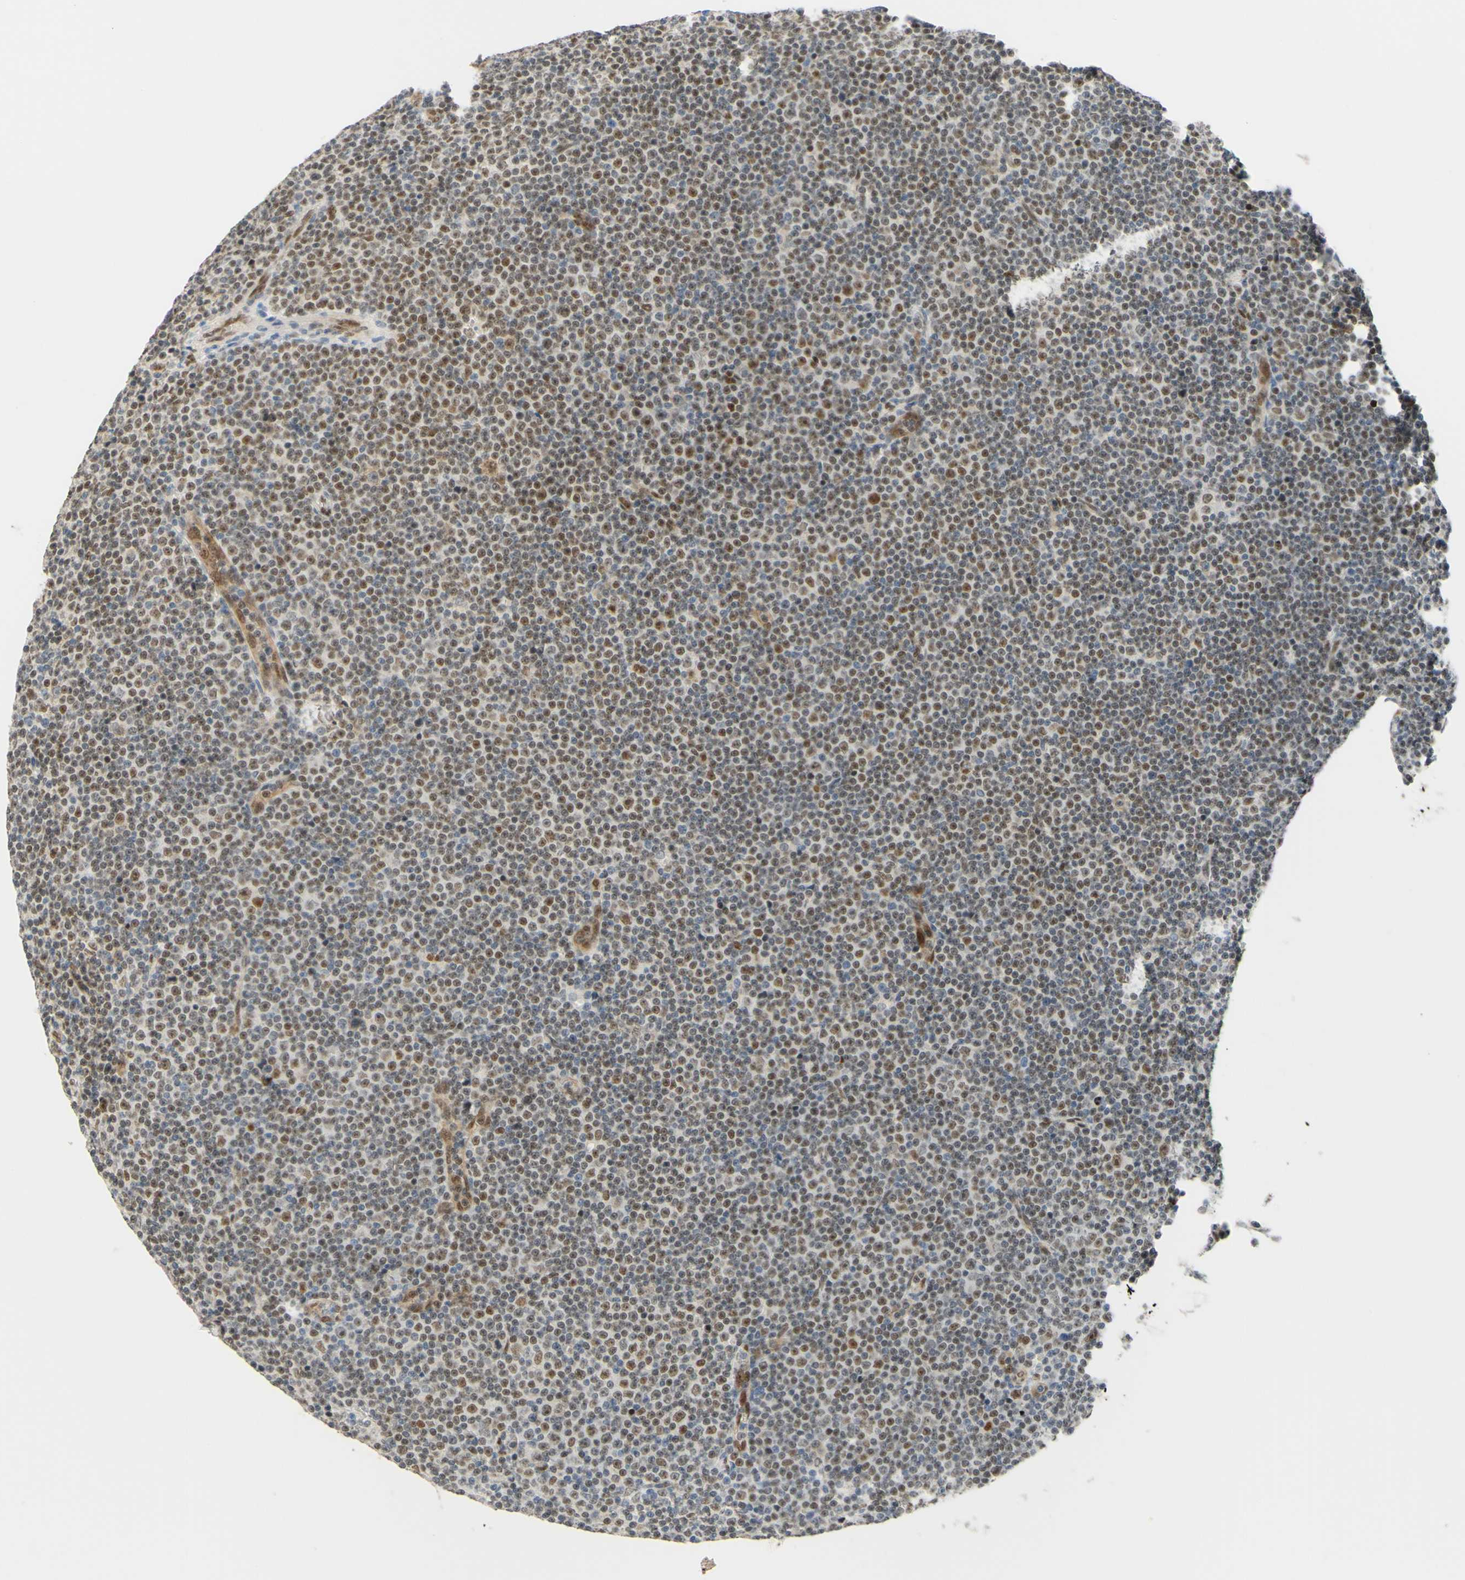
{"staining": {"intensity": "weak", "quantity": ">75%", "location": "nuclear"}, "tissue": "lymphoma", "cell_type": "Tumor cells", "image_type": "cancer", "snomed": [{"axis": "morphology", "description": "Malignant lymphoma, non-Hodgkin's type, Low grade"}, {"axis": "topography", "description": "Lymph node"}], "caption": "Lymphoma tissue displays weak nuclear expression in about >75% of tumor cells, visualized by immunohistochemistry.", "gene": "POLB", "patient": {"sex": "female", "age": 67}}